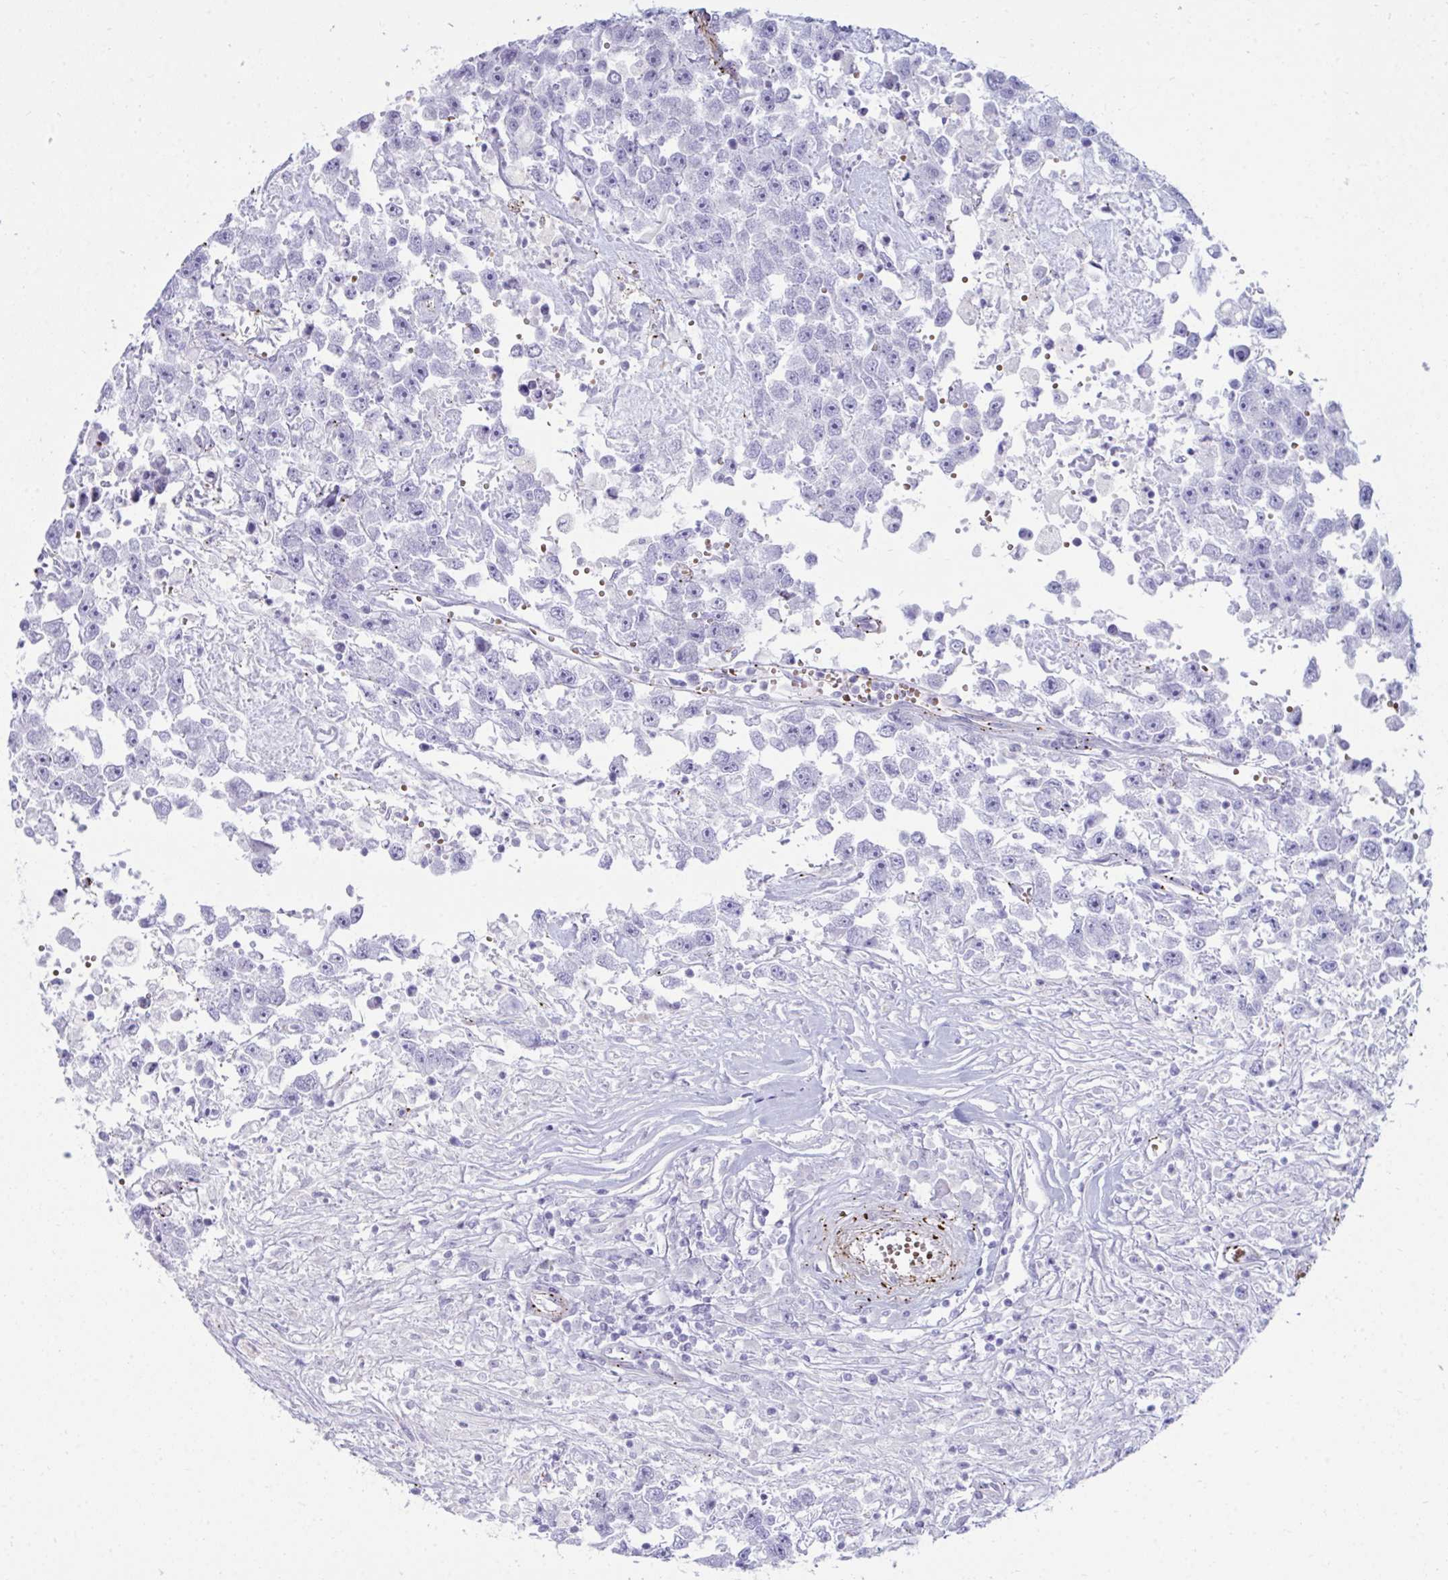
{"staining": {"intensity": "negative", "quantity": "none", "location": "none"}, "tissue": "testis cancer", "cell_type": "Tumor cells", "image_type": "cancer", "snomed": [{"axis": "morphology", "description": "Carcinoma, Embryonal, NOS"}, {"axis": "topography", "description": "Testis"}], "caption": "Immunohistochemical staining of human testis cancer exhibits no significant staining in tumor cells.", "gene": "UBL3", "patient": {"sex": "male", "age": 83}}